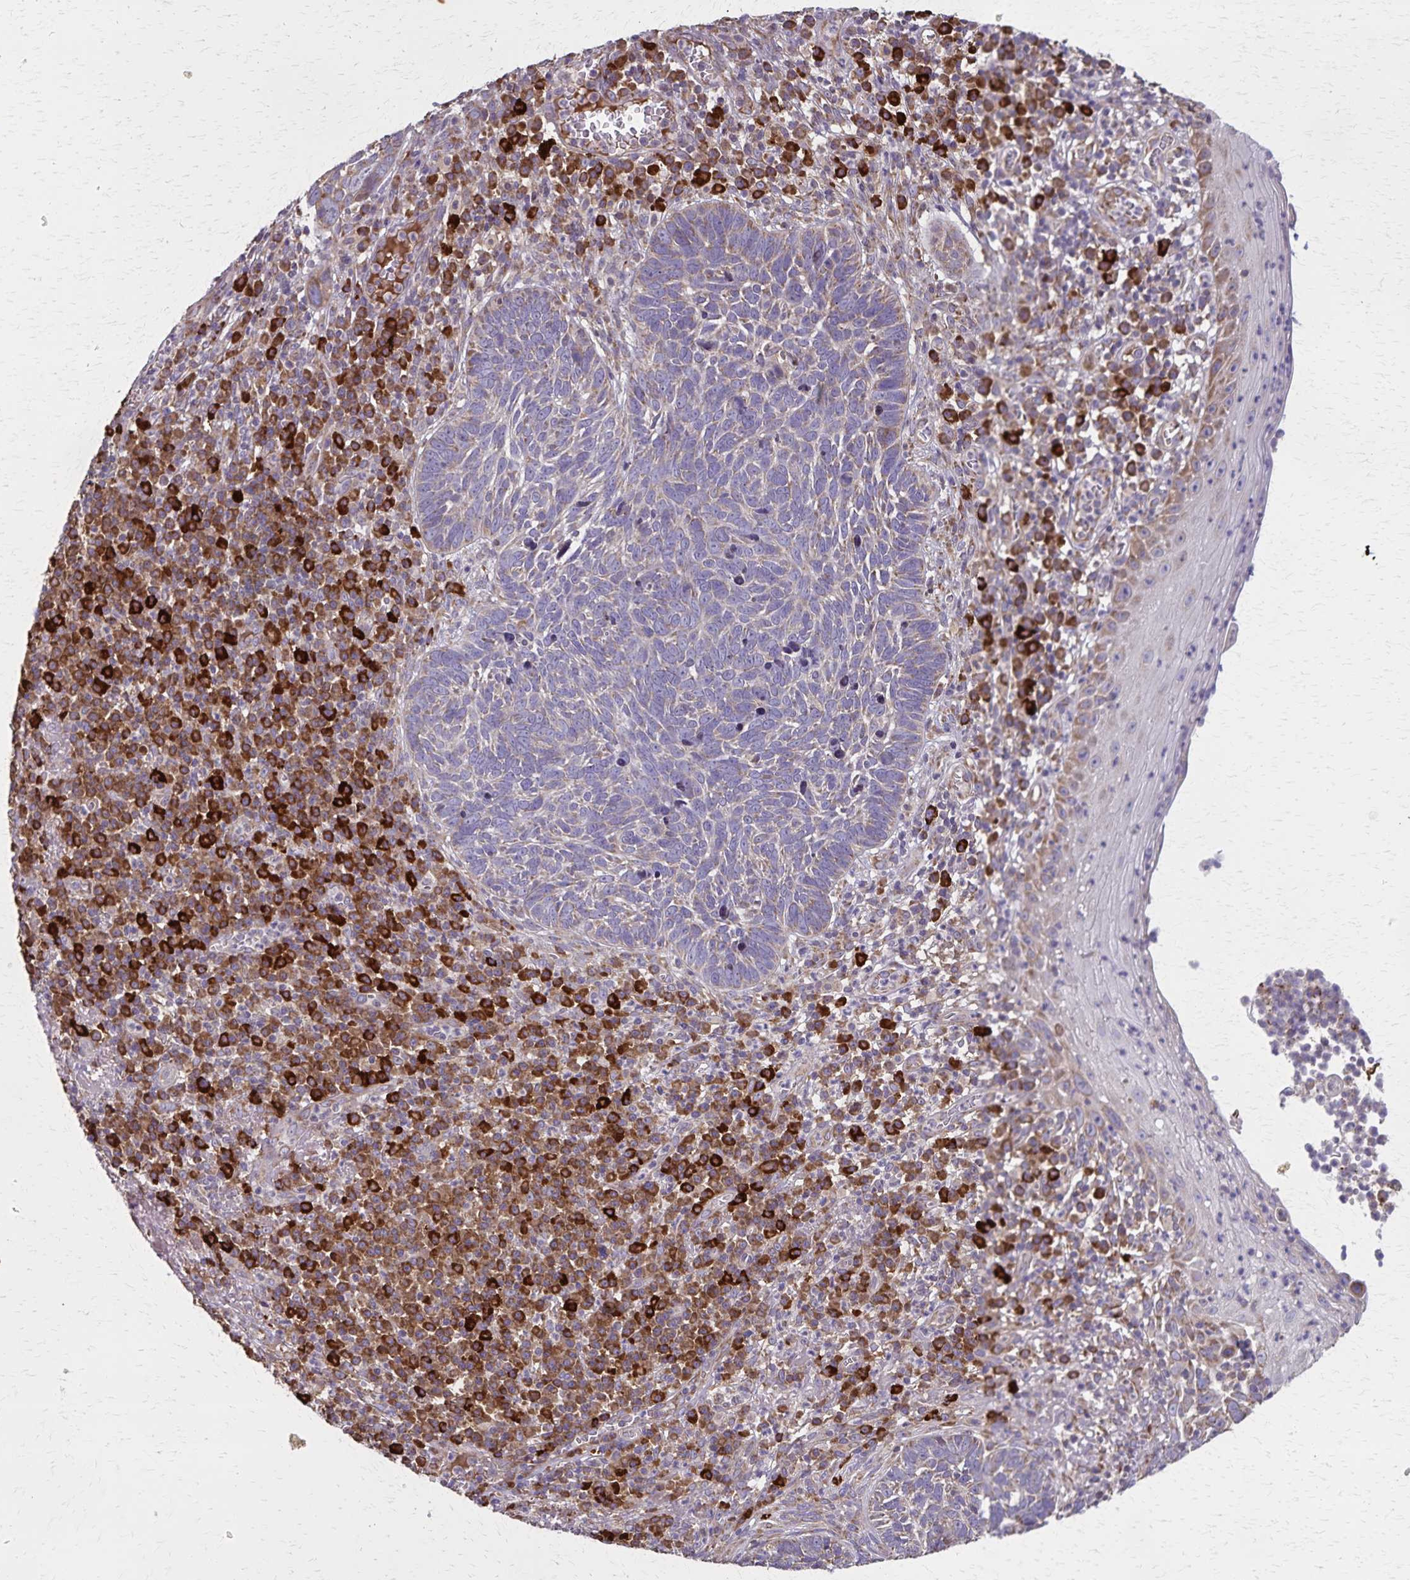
{"staining": {"intensity": "moderate", "quantity": "<25%", "location": "cytoplasmic/membranous"}, "tissue": "skin cancer", "cell_type": "Tumor cells", "image_type": "cancer", "snomed": [{"axis": "morphology", "description": "Basal cell carcinoma"}, {"axis": "topography", "description": "Skin"}, {"axis": "topography", "description": "Skin of face"}], "caption": "The image exhibits immunohistochemical staining of basal cell carcinoma (skin). There is moderate cytoplasmic/membranous staining is appreciated in about <25% of tumor cells. (DAB (3,3'-diaminobenzidine) = brown stain, brightfield microscopy at high magnification).", "gene": "RNF10", "patient": {"sex": "female", "age": 95}}